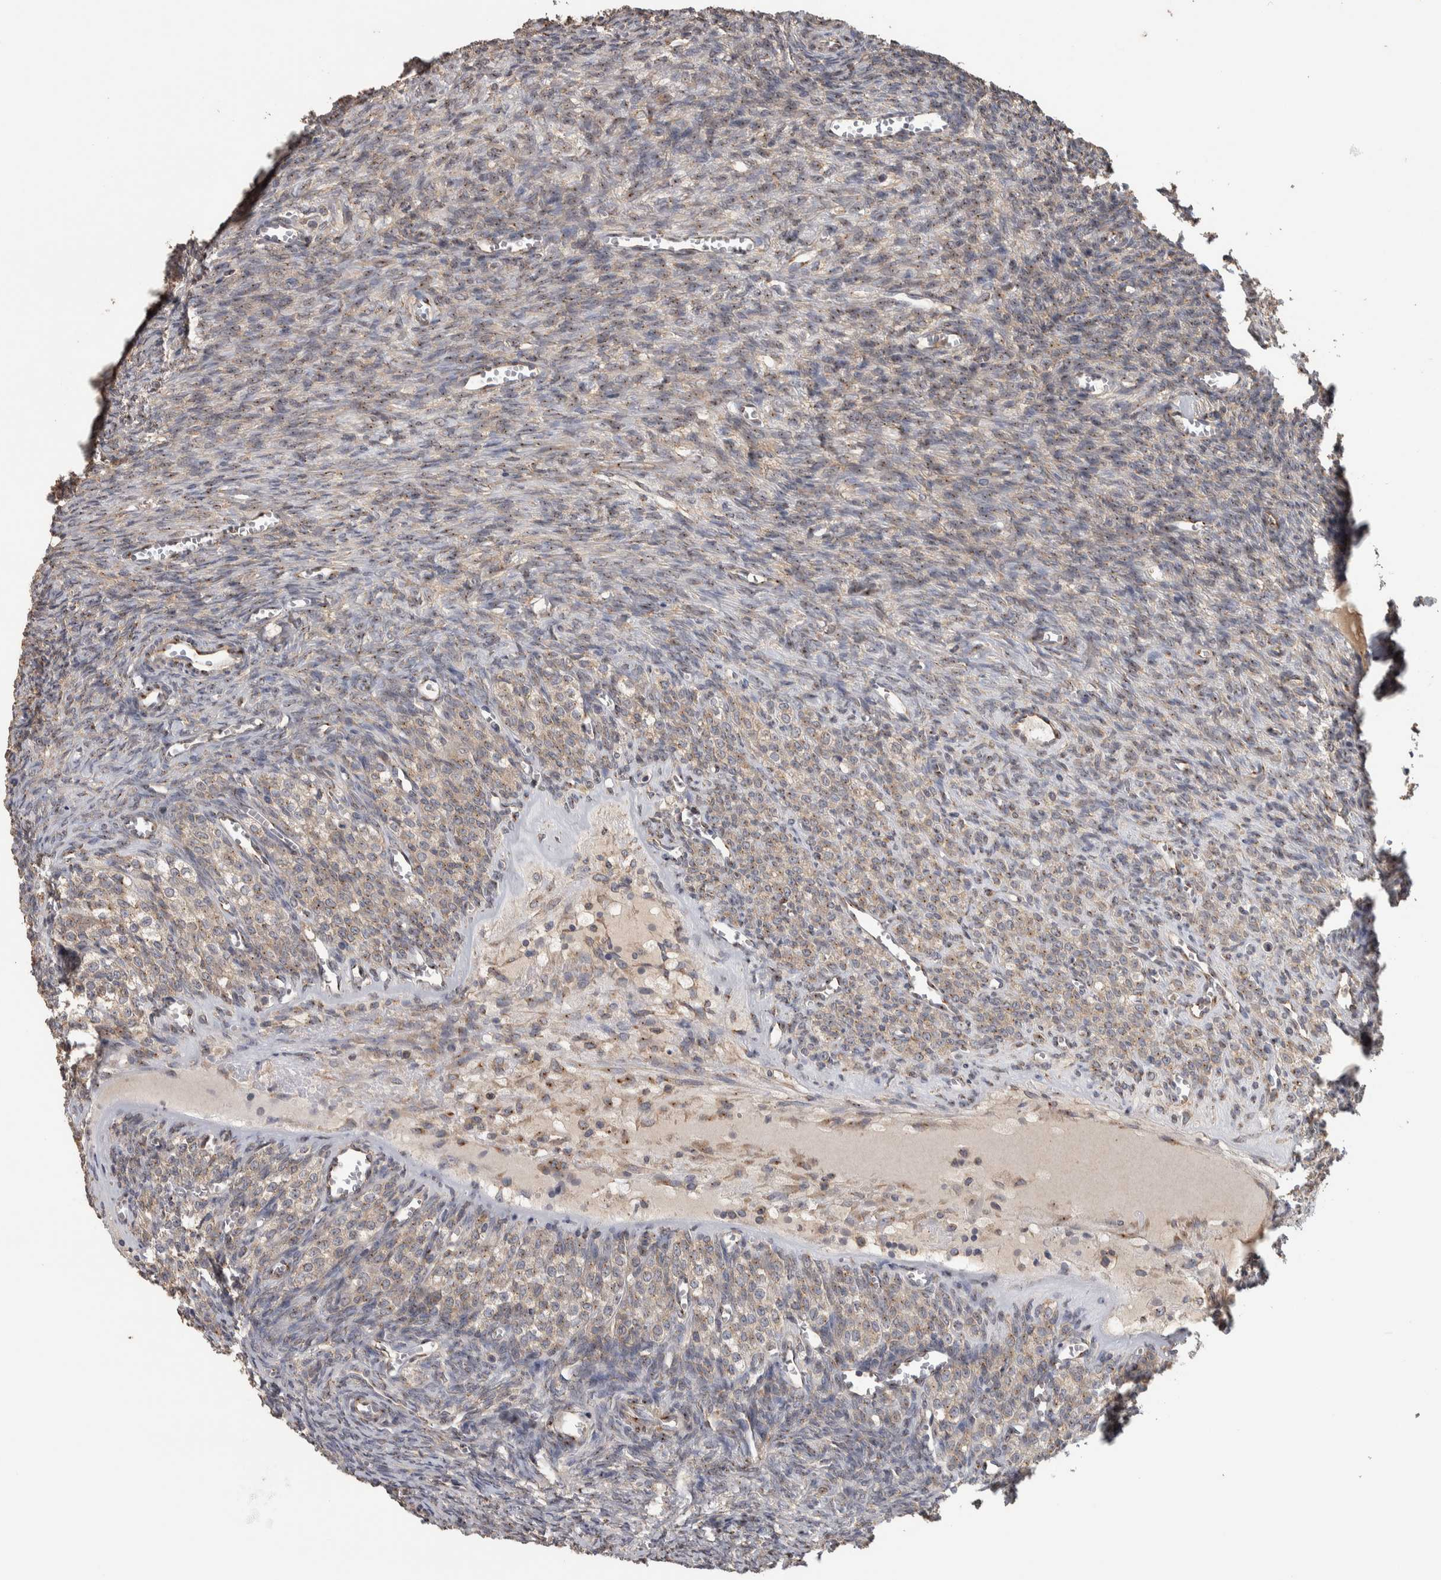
{"staining": {"intensity": "moderate", "quantity": "25%-75%", "location": "cytoplasmic/membranous"}, "tissue": "ovary", "cell_type": "Ovarian stroma cells", "image_type": "normal", "snomed": [{"axis": "morphology", "description": "Normal tissue, NOS"}, {"axis": "topography", "description": "Ovary"}], "caption": "Brown immunohistochemical staining in unremarkable ovary reveals moderate cytoplasmic/membranous expression in about 25%-75% of ovarian stroma cells. The staining is performed using DAB (3,3'-diaminobenzidine) brown chromogen to label protein expression. The nuclei are counter-stained blue using hematoxylin.", "gene": "IFRD1", "patient": {"sex": "female", "age": 27}}